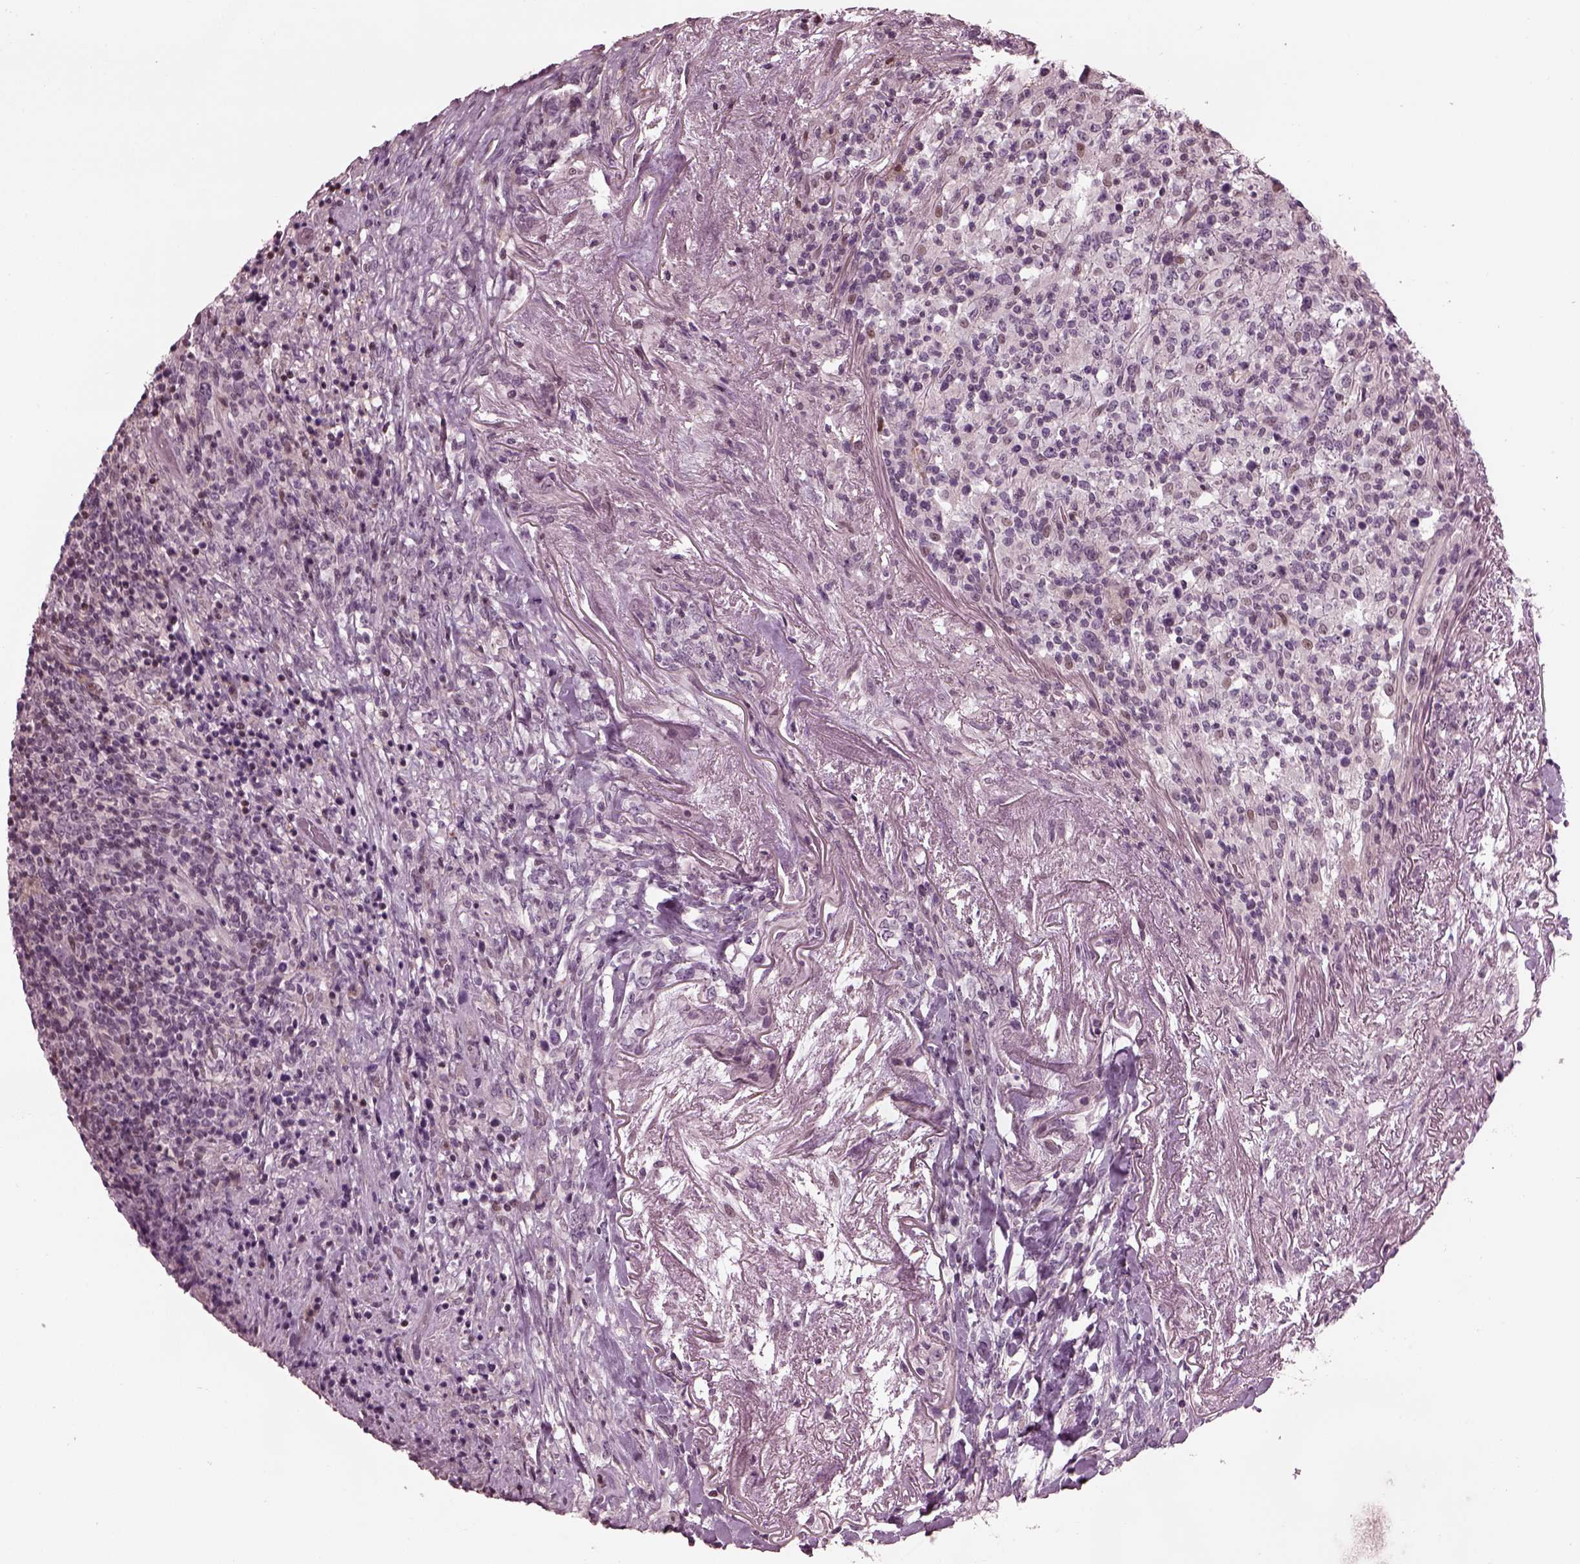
{"staining": {"intensity": "negative", "quantity": "none", "location": "none"}, "tissue": "lymphoma", "cell_type": "Tumor cells", "image_type": "cancer", "snomed": [{"axis": "morphology", "description": "Malignant lymphoma, non-Hodgkin's type, High grade"}, {"axis": "topography", "description": "Lung"}], "caption": "Micrograph shows no significant protein positivity in tumor cells of malignant lymphoma, non-Hodgkin's type (high-grade).", "gene": "BFSP1", "patient": {"sex": "male", "age": 79}}